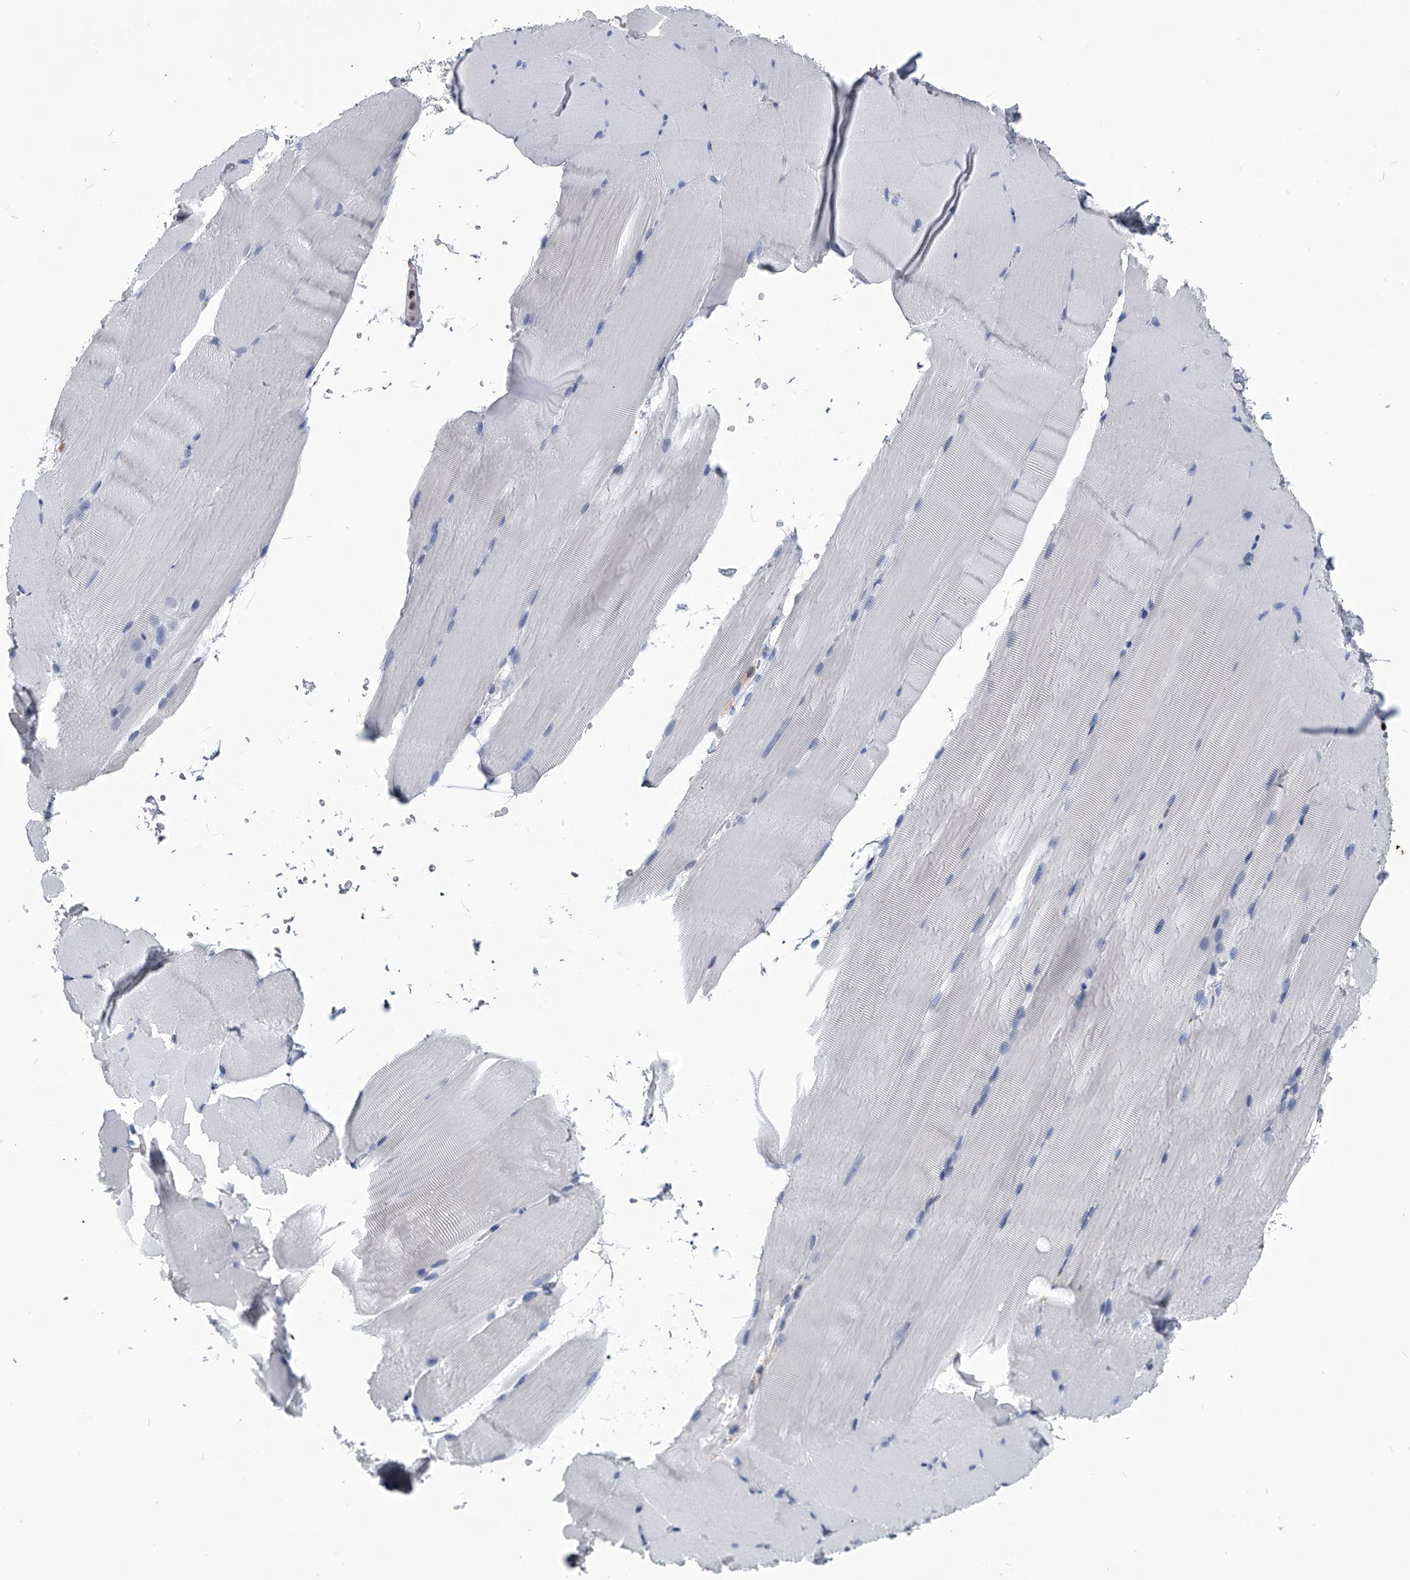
{"staining": {"intensity": "negative", "quantity": "none", "location": "none"}, "tissue": "skeletal muscle", "cell_type": "Myocytes", "image_type": "normal", "snomed": [{"axis": "morphology", "description": "Normal tissue, NOS"}, {"axis": "topography", "description": "Skeletal muscle"}, {"axis": "topography", "description": "Parathyroid gland"}], "caption": "Immunohistochemical staining of normal human skeletal muscle demonstrates no significant expression in myocytes. The staining is performed using DAB brown chromogen with nuclei counter-stained in using hematoxylin.", "gene": "PDXK", "patient": {"sex": "female", "age": 37}}